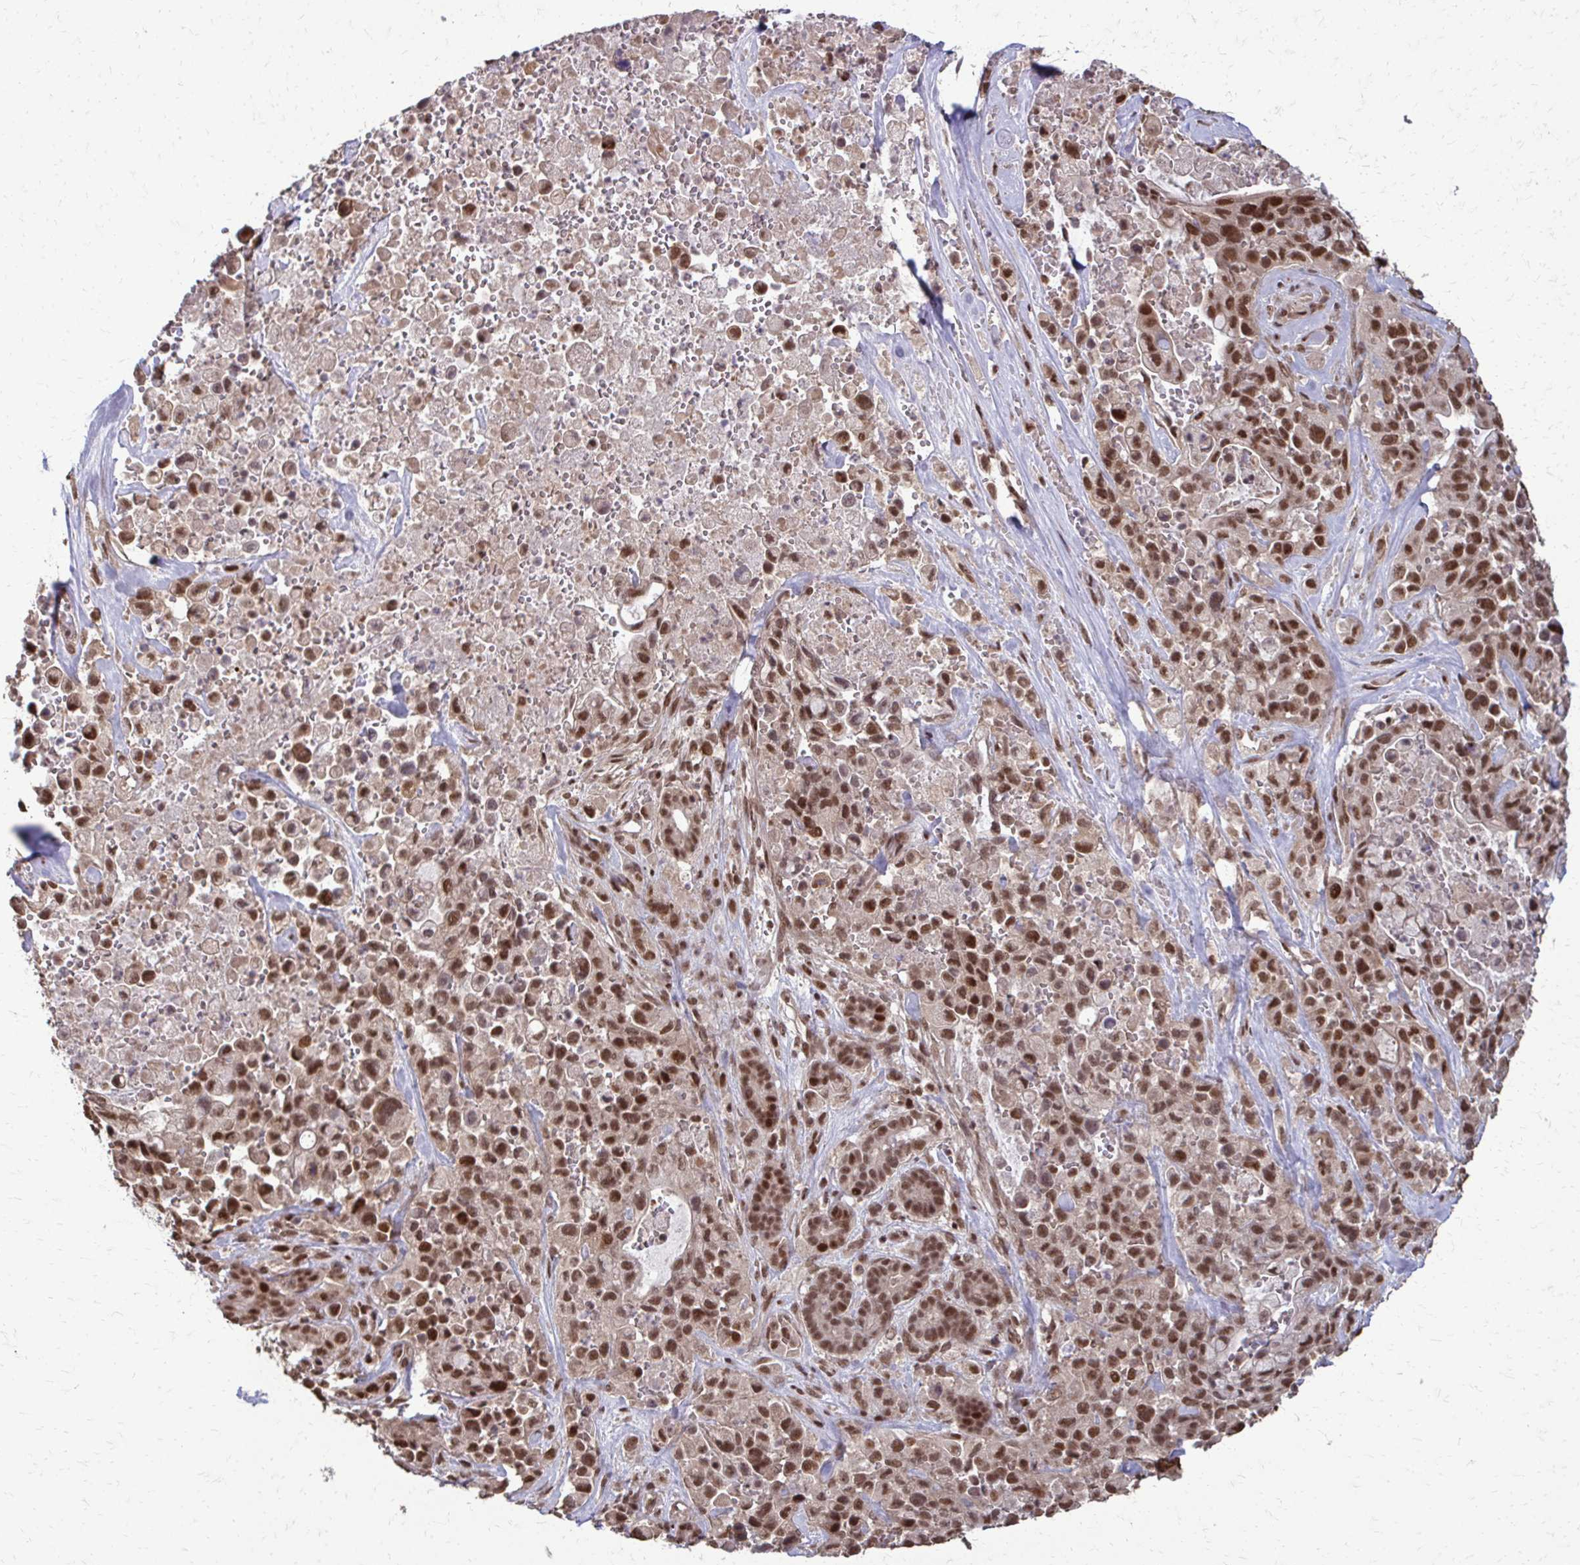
{"staining": {"intensity": "moderate", "quantity": ">75%", "location": "nuclear"}, "tissue": "pancreatic cancer", "cell_type": "Tumor cells", "image_type": "cancer", "snomed": [{"axis": "morphology", "description": "Adenocarcinoma, NOS"}, {"axis": "topography", "description": "Pancreas"}], "caption": "Protein expression analysis of human pancreatic cancer (adenocarcinoma) reveals moderate nuclear staining in about >75% of tumor cells.", "gene": "SS18", "patient": {"sex": "male", "age": 44}}